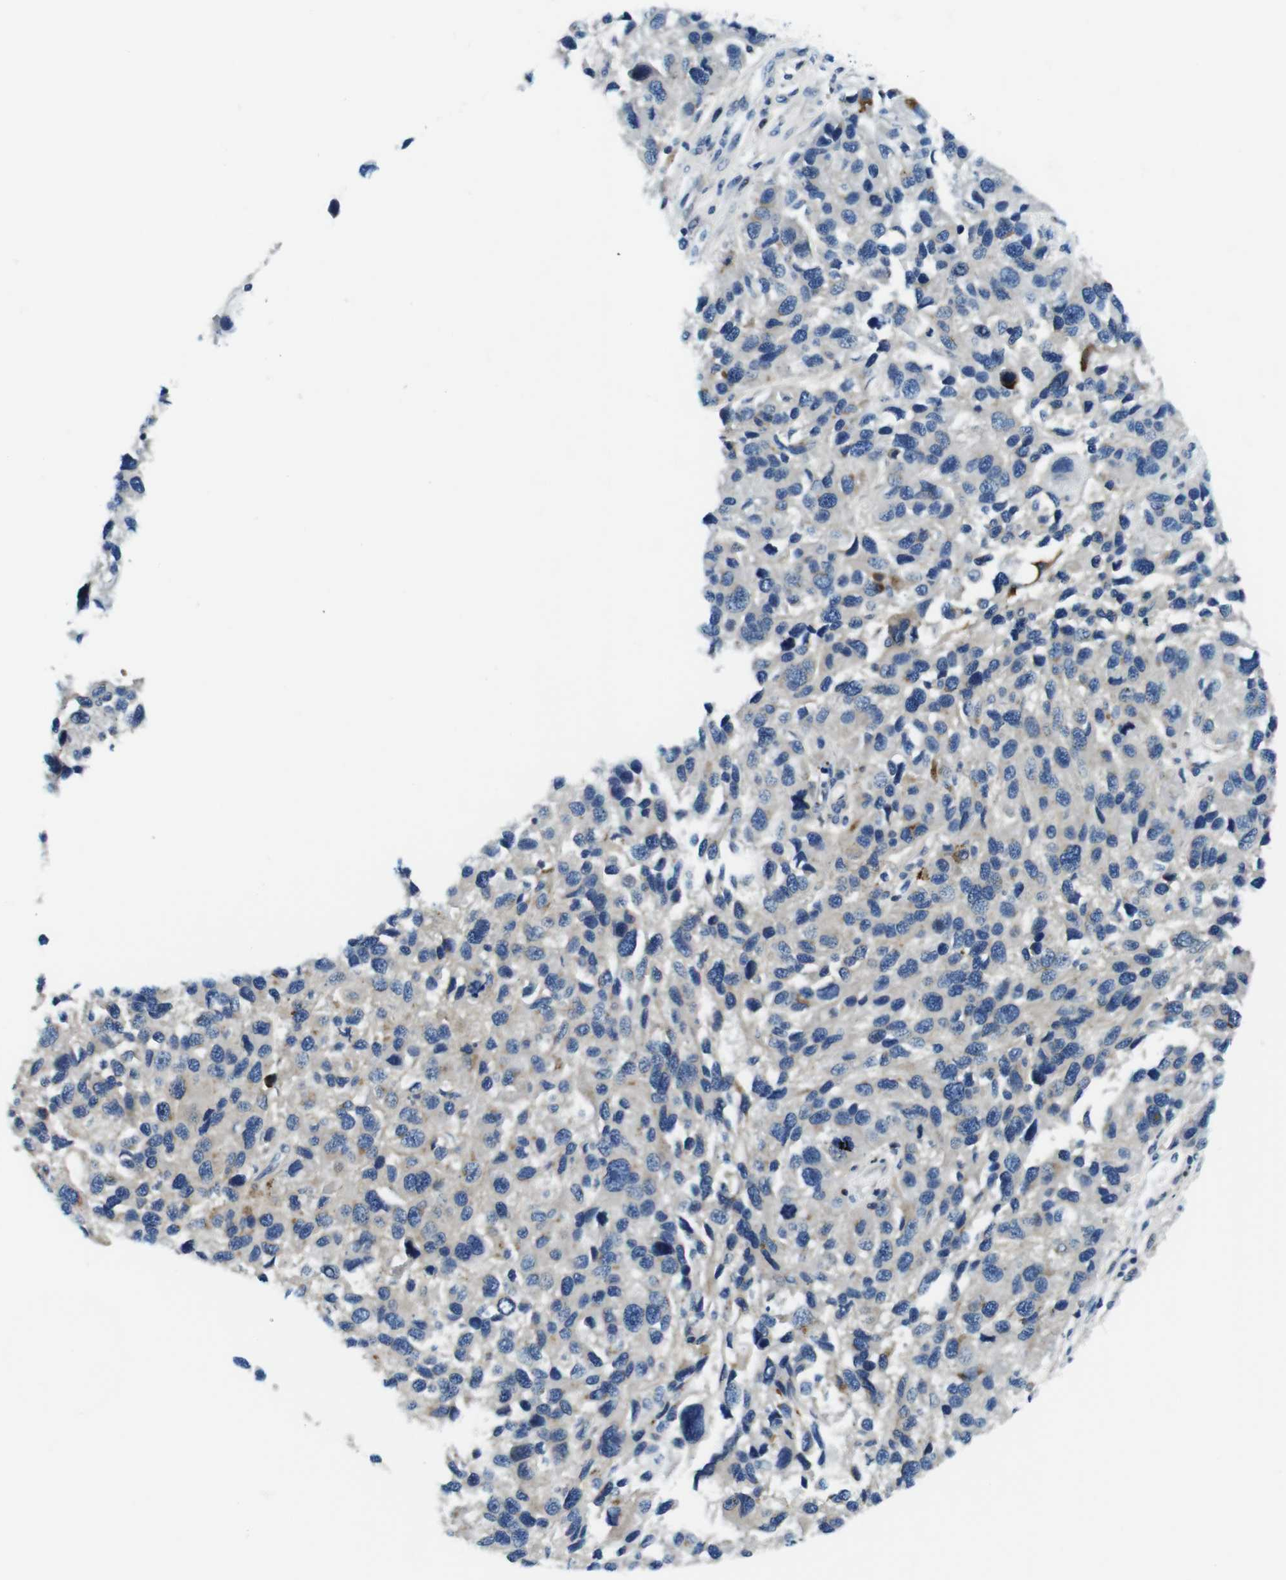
{"staining": {"intensity": "weak", "quantity": "<25%", "location": "cytoplasmic/membranous"}, "tissue": "melanoma", "cell_type": "Tumor cells", "image_type": "cancer", "snomed": [{"axis": "morphology", "description": "Malignant melanoma, NOS"}, {"axis": "topography", "description": "Skin"}], "caption": "This is an immunohistochemistry image of human malignant melanoma. There is no staining in tumor cells.", "gene": "ZDHHC3", "patient": {"sex": "male", "age": 53}}